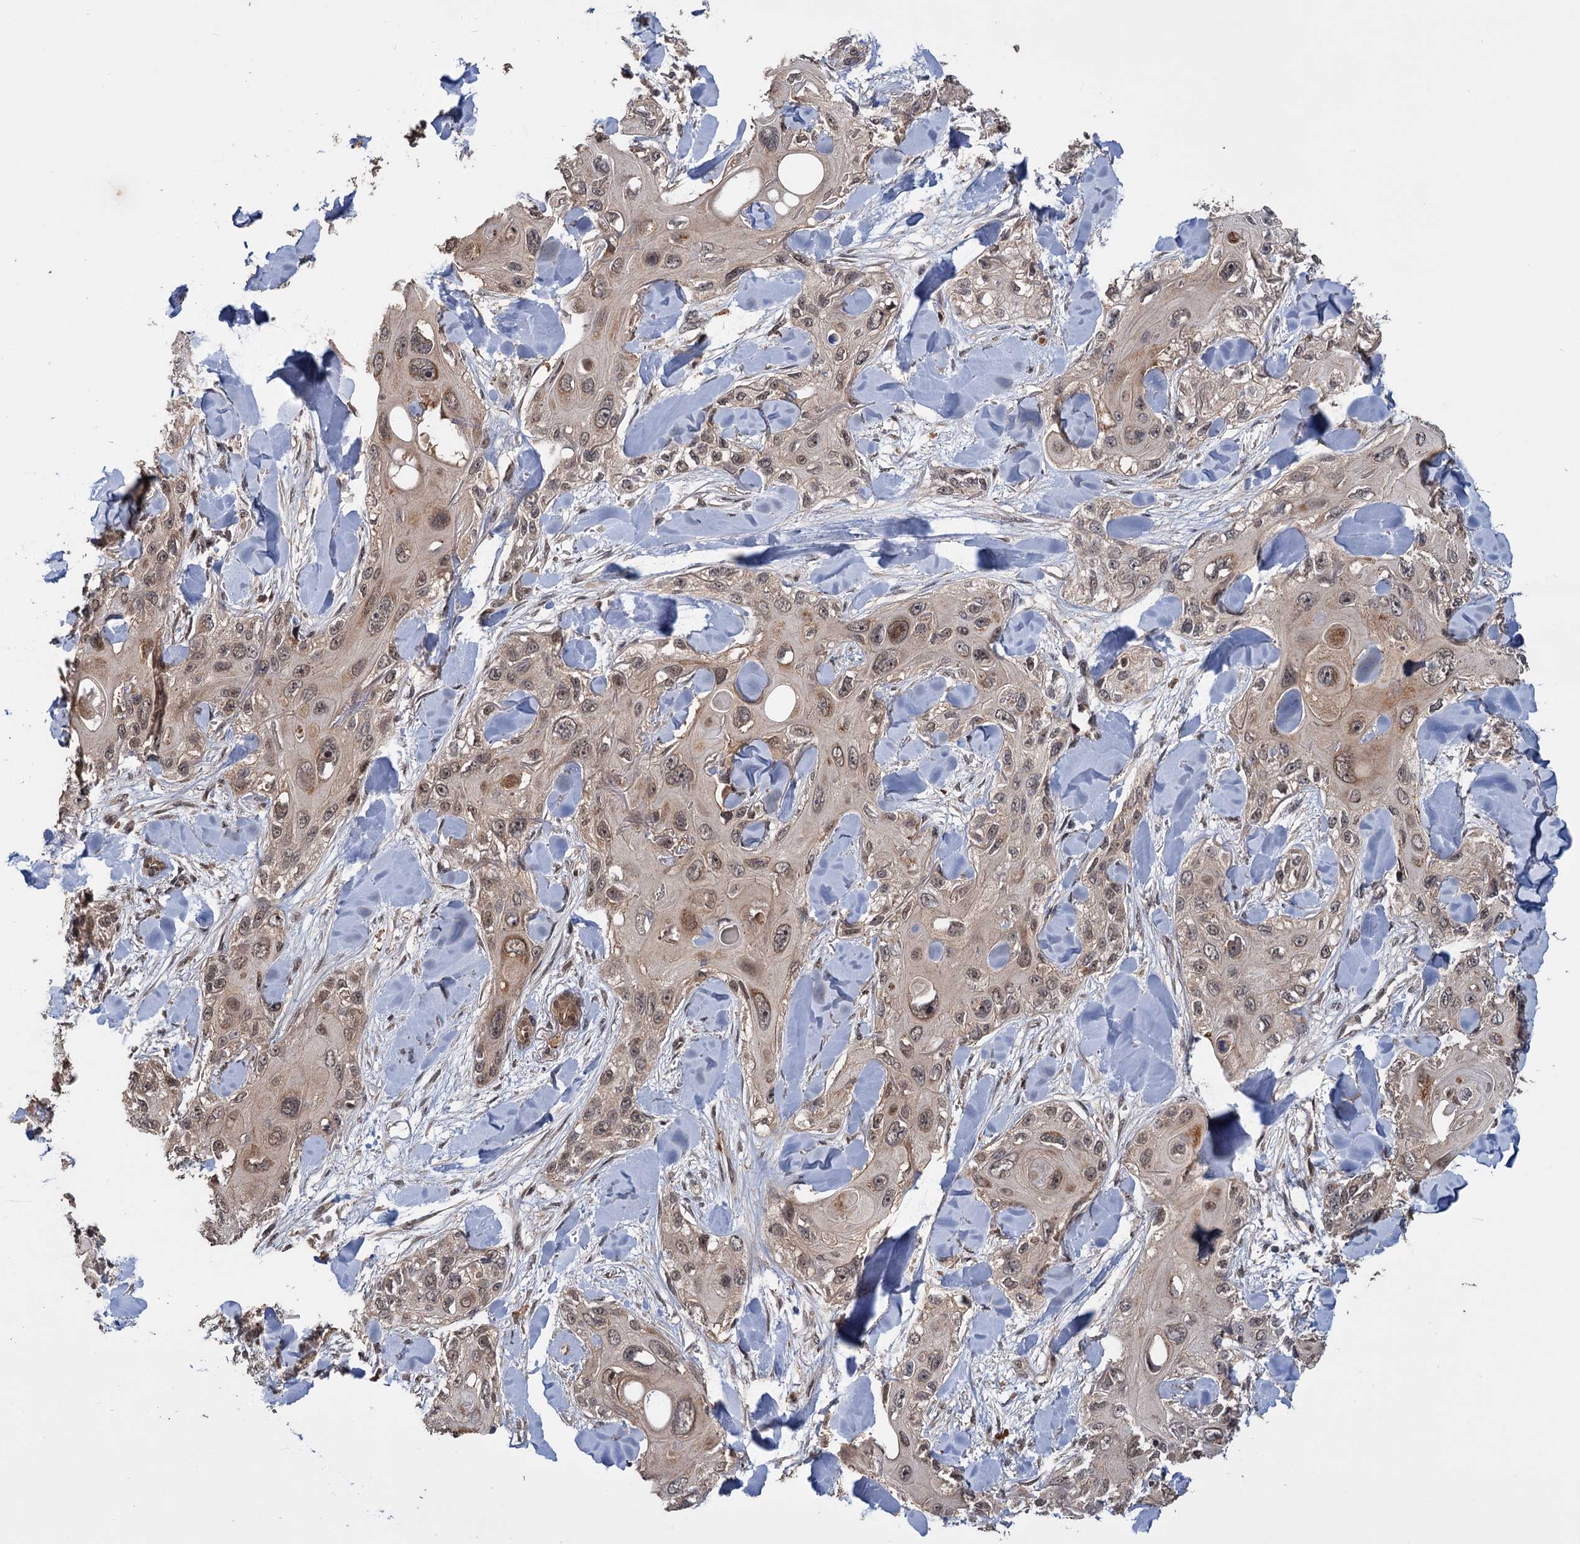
{"staining": {"intensity": "moderate", "quantity": ">75%", "location": "cytoplasmic/membranous,nuclear"}, "tissue": "skin cancer", "cell_type": "Tumor cells", "image_type": "cancer", "snomed": [{"axis": "morphology", "description": "Normal tissue, NOS"}, {"axis": "morphology", "description": "Squamous cell carcinoma, NOS"}, {"axis": "topography", "description": "Skin"}], "caption": "Immunohistochemical staining of human skin cancer reveals moderate cytoplasmic/membranous and nuclear protein positivity in approximately >75% of tumor cells.", "gene": "KANSL2", "patient": {"sex": "male", "age": 72}}